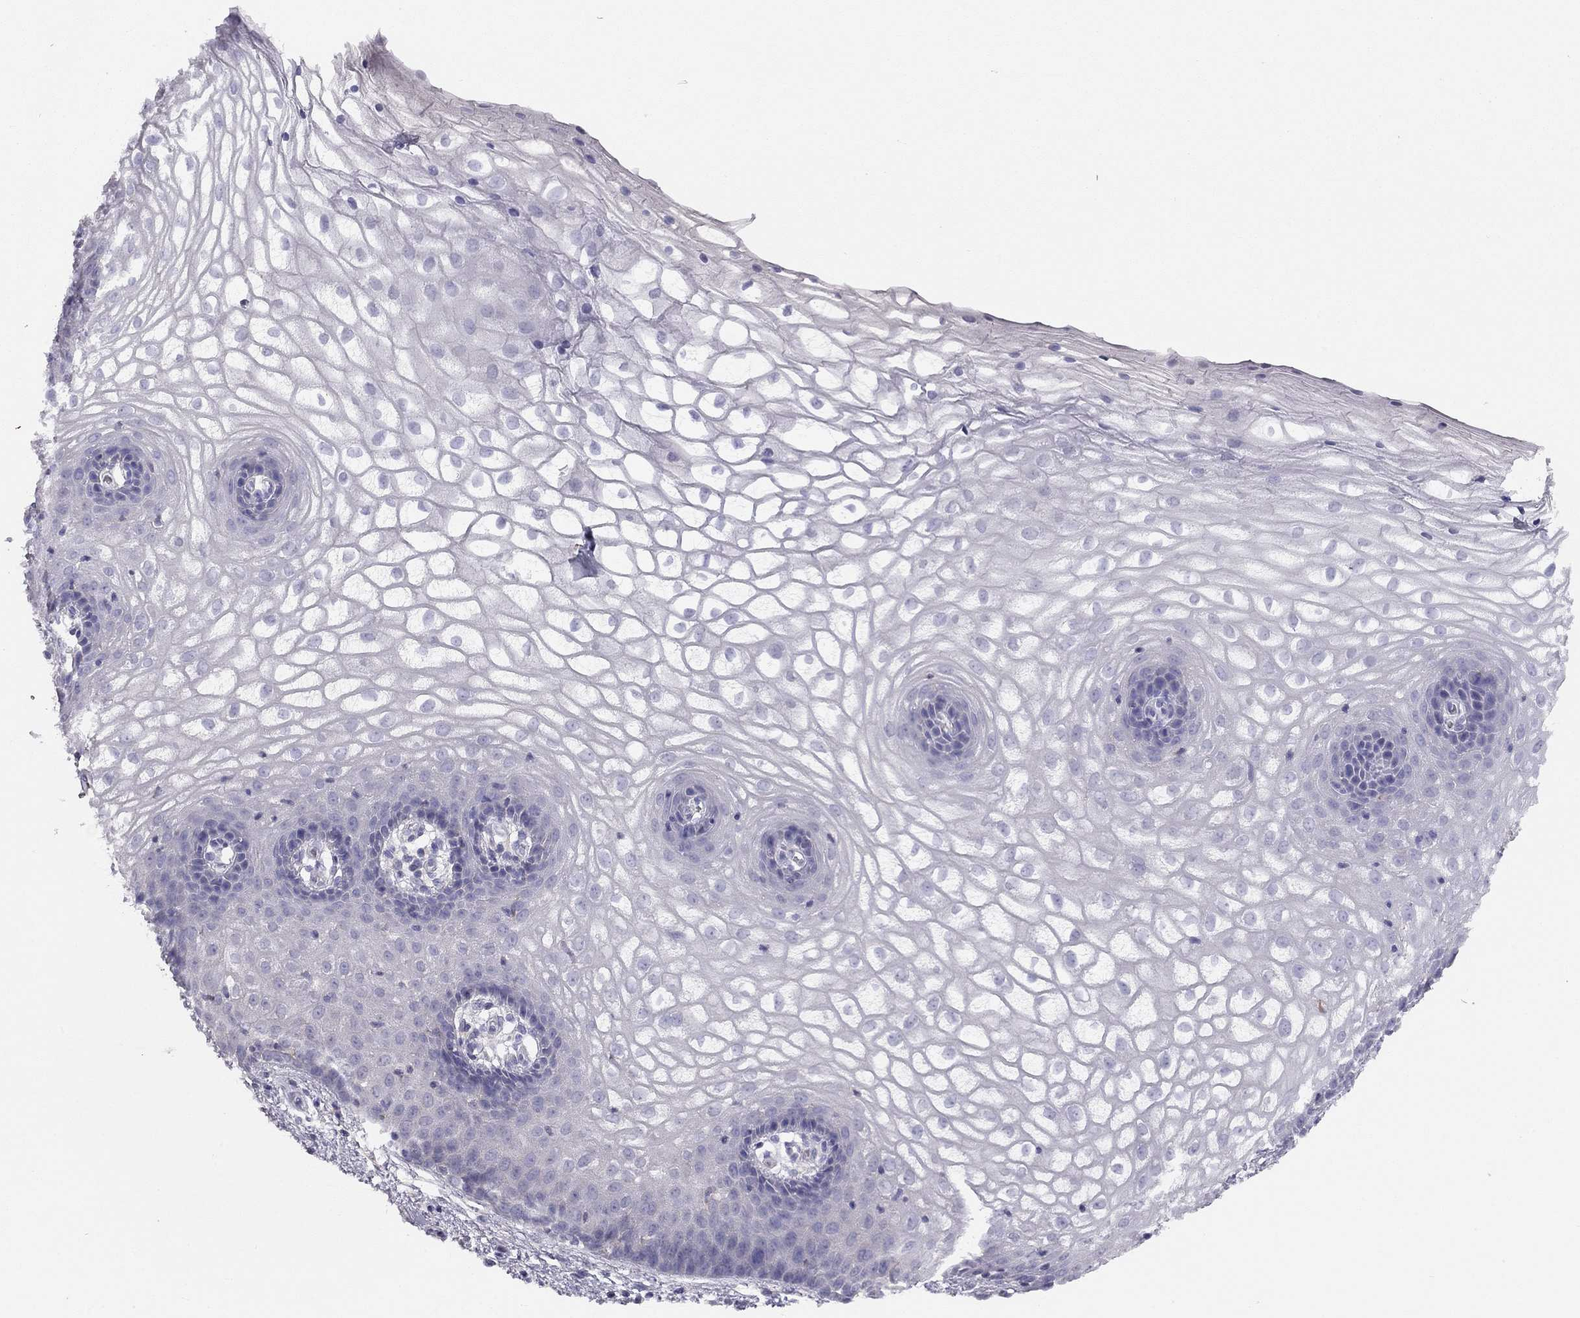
{"staining": {"intensity": "negative", "quantity": "none", "location": "none"}, "tissue": "vagina", "cell_type": "Squamous epithelial cells", "image_type": "normal", "snomed": [{"axis": "morphology", "description": "Normal tissue, NOS"}, {"axis": "topography", "description": "Vagina"}], "caption": "Photomicrograph shows no protein staining in squamous epithelial cells of unremarkable vagina.", "gene": "RHCE", "patient": {"sex": "female", "age": 34}}